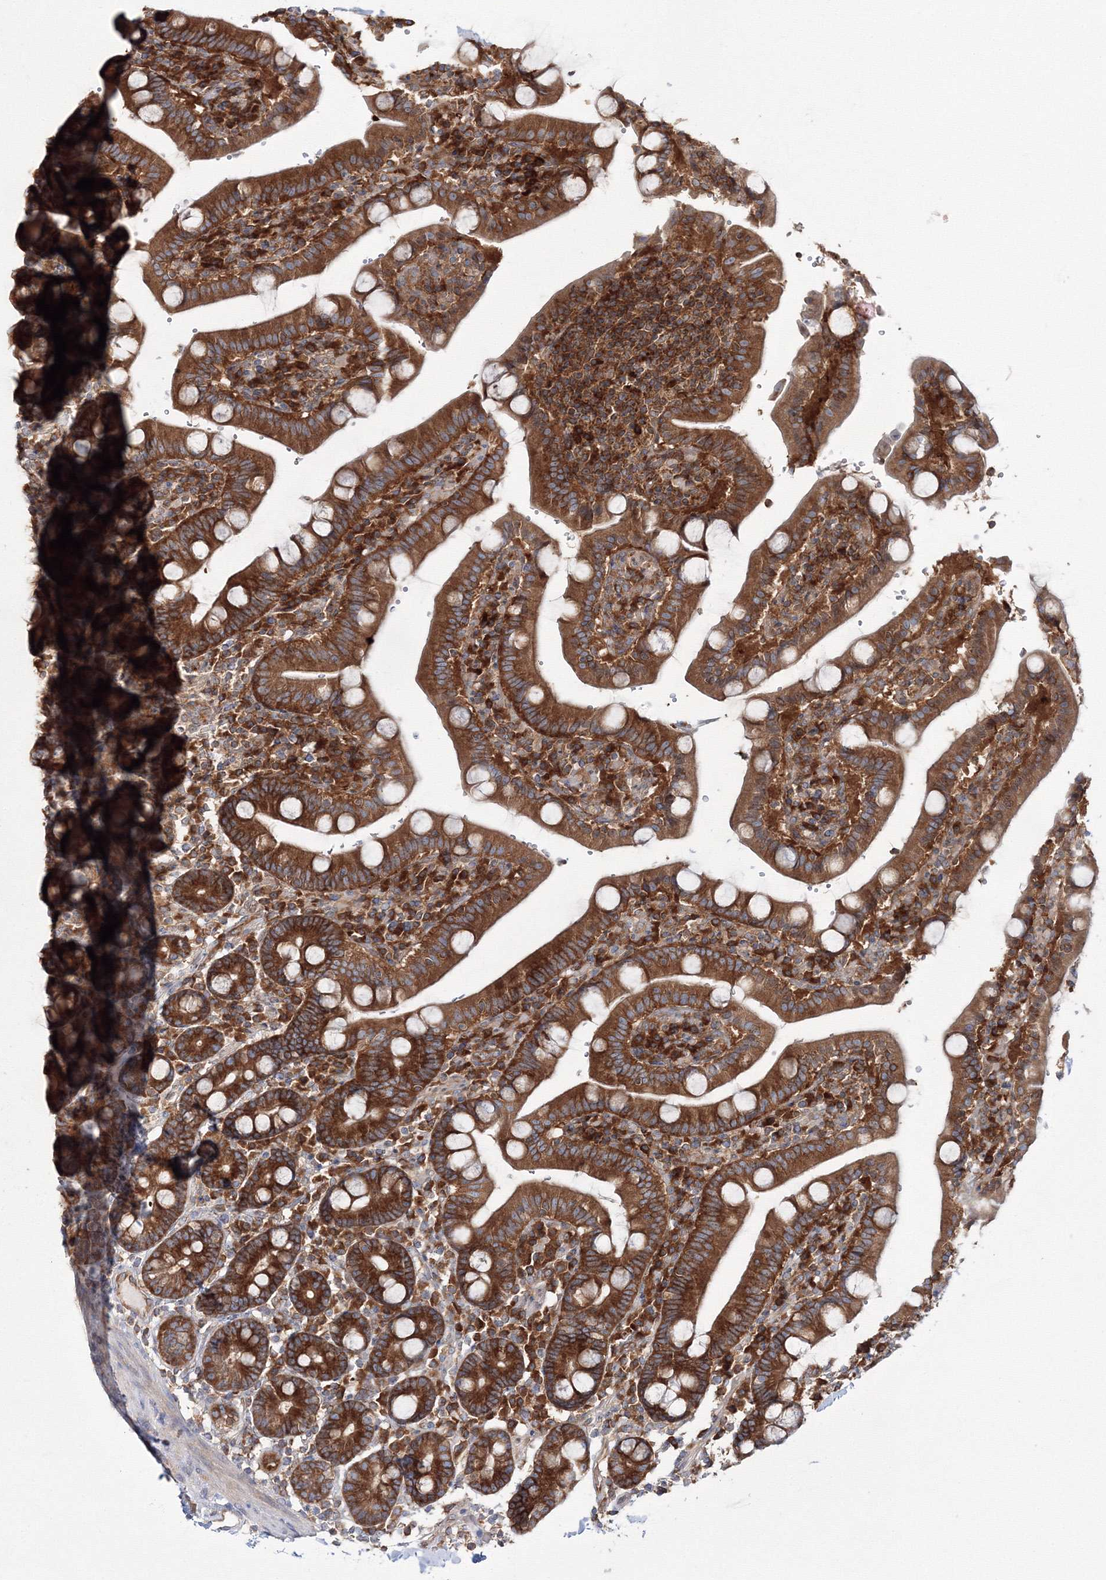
{"staining": {"intensity": "strong", "quantity": ">75%", "location": "cytoplasmic/membranous"}, "tissue": "duodenum", "cell_type": "Glandular cells", "image_type": "normal", "snomed": [{"axis": "morphology", "description": "Normal tissue, NOS"}, {"axis": "topography", "description": "Small intestine, NOS"}], "caption": "Immunohistochemistry of normal human duodenum displays high levels of strong cytoplasmic/membranous staining in about >75% of glandular cells.", "gene": "HARS1", "patient": {"sex": "female", "age": 71}}